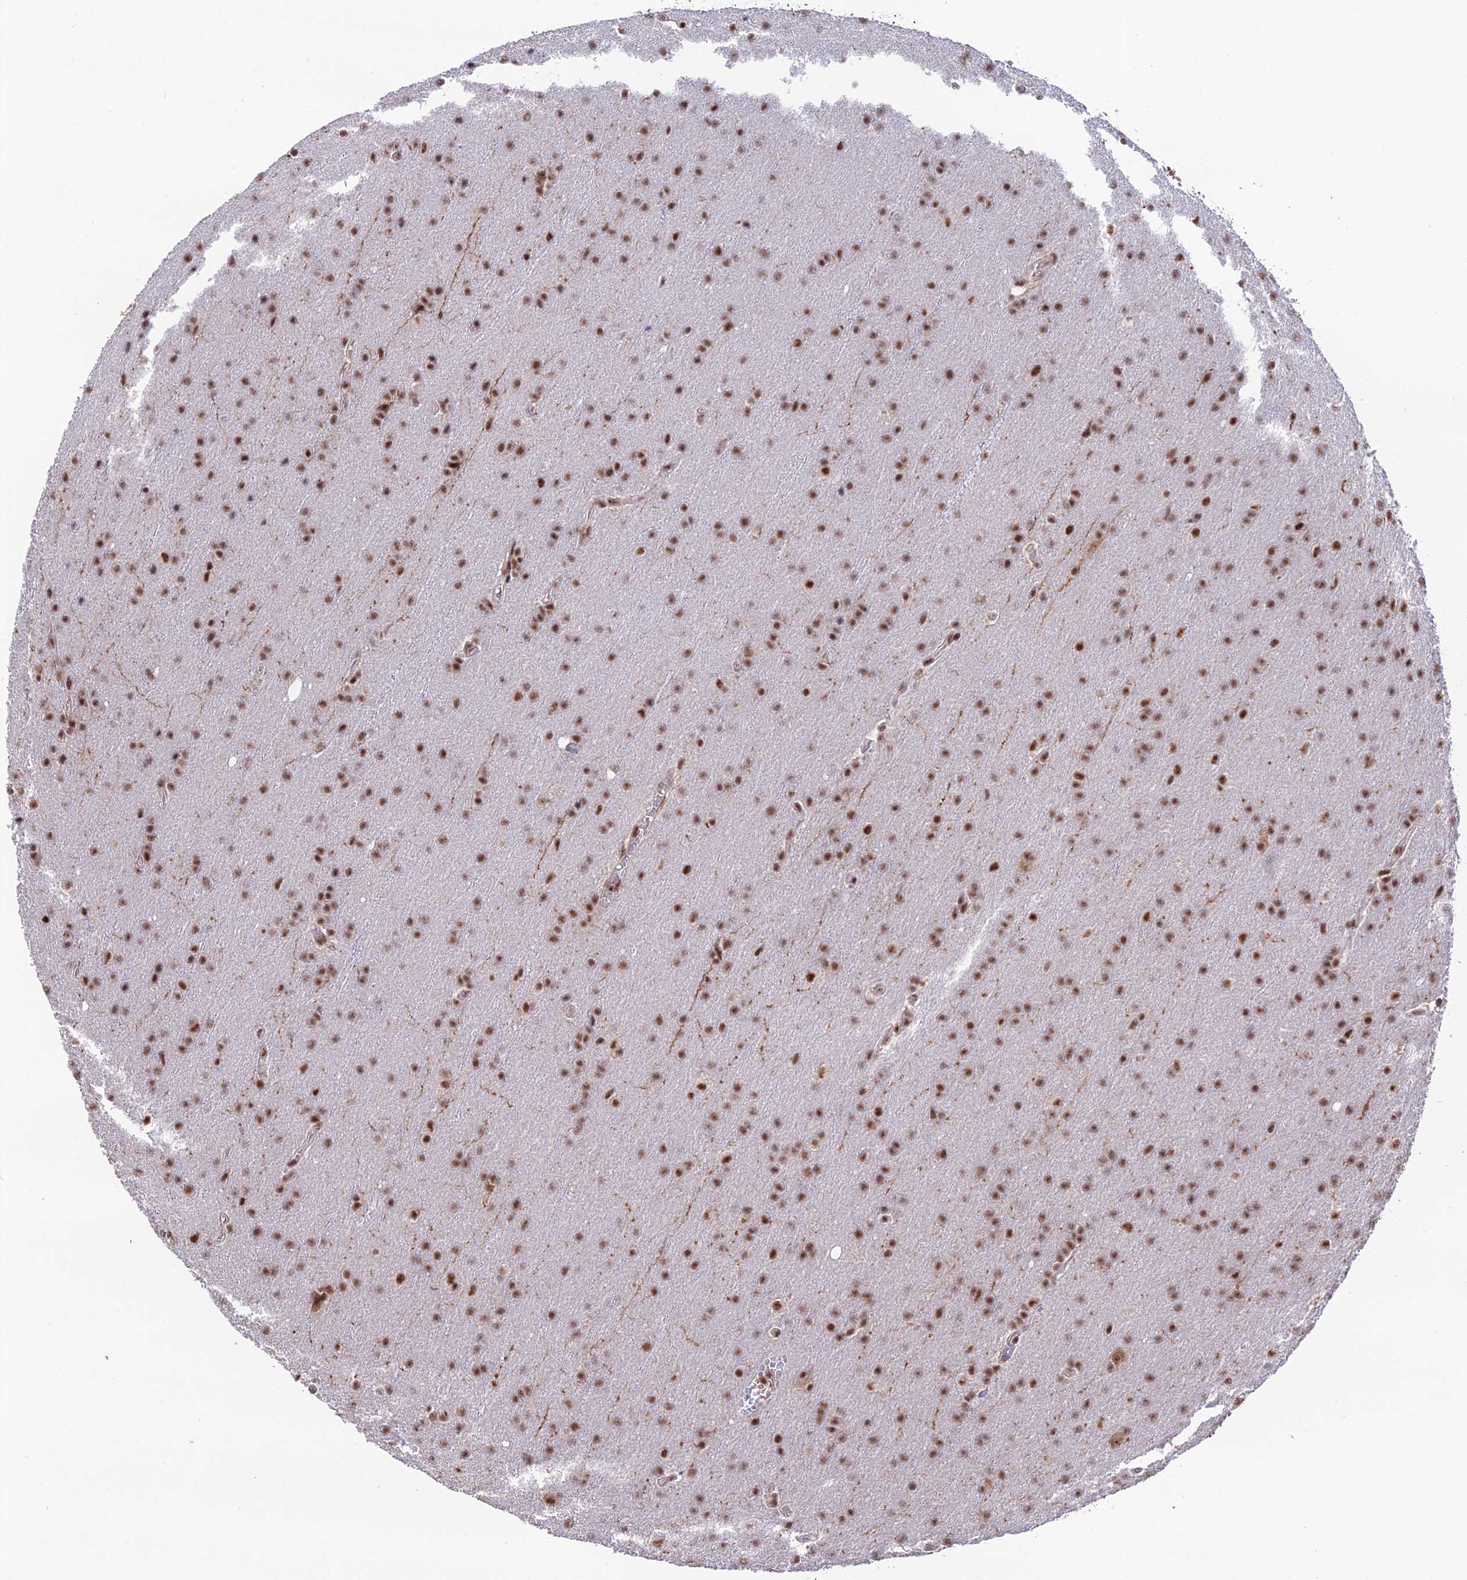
{"staining": {"intensity": "moderate", "quantity": ">75%", "location": "nuclear"}, "tissue": "glioma", "cell_type": "Tumor cells", "image_type": "cancer", "snomed": [{"axis": "morphology", "description": "Glioma, malignant, Low grade"}, {"axis": "topography", "description": "Brain"}], "caption": "An image of glioma stained for a protein exhibits moderate nuclear brown staining in tumor cells.", "gene": "THOC7", "patient": {"sex": "female", "age": 32}}